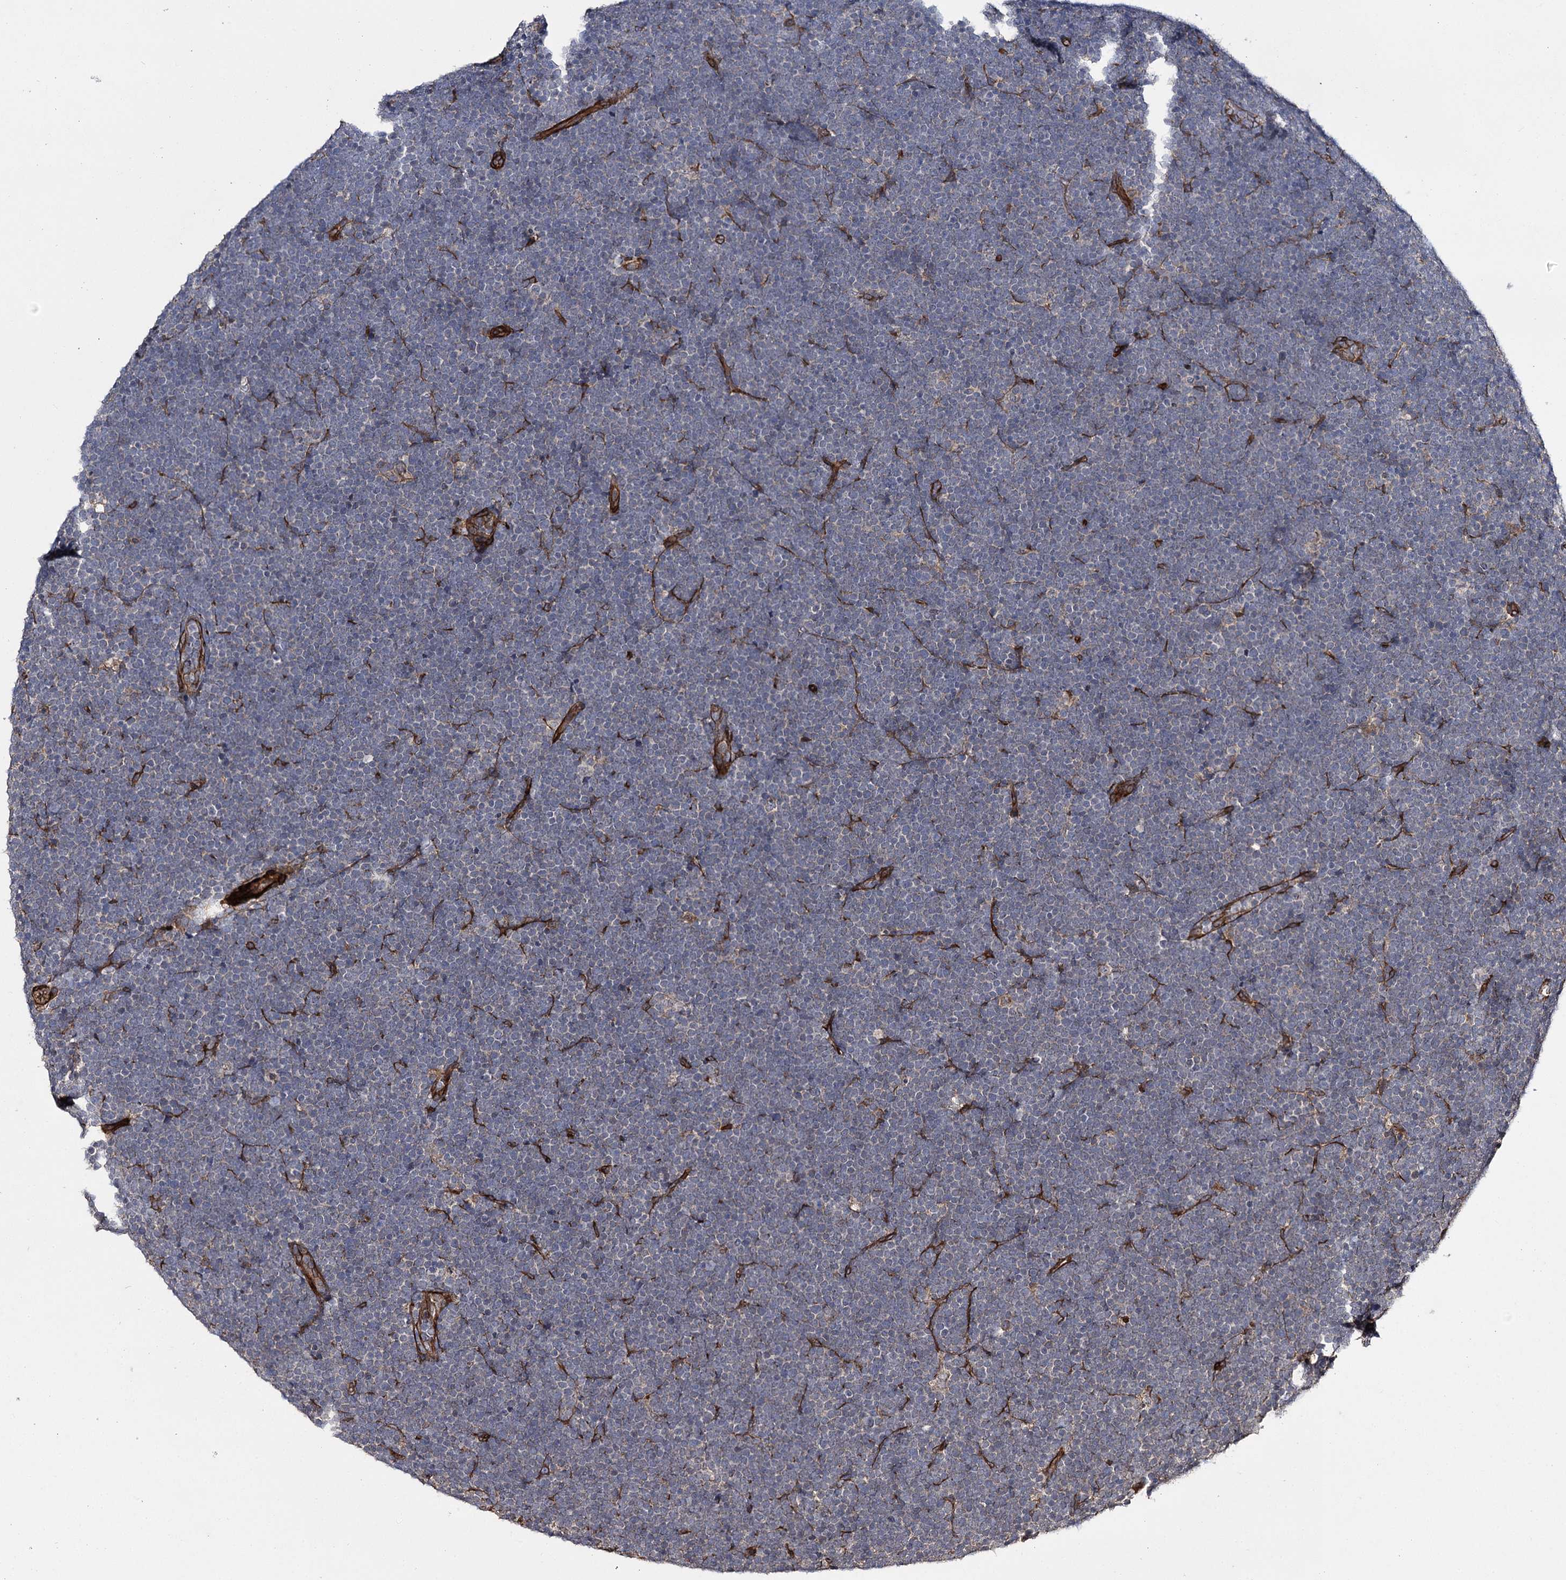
{"staining": {"intensity": "negative", "quantity": "none", "location": "none"}, "tissue": "lymphoma", "cell_type": "Tumor cells", "image_type": "cancer", "snomed": [{"axis": "morphology", "description": "Malignant lymphoma, non-Hodgkin's type, High grade"}, {"axis": "topography", "description": "Lymph node"}], "caption": "An immunohistochemistry (IHC) histopathology image of high-grade malignant lymphoma, non-Hodgkin's type is shown. There is no staining in tumor cells of high-grade malignant lymphoma, non-Hodgkin's type.", "gene": "MYO1C", "patient": {"sex": "male", "age": 13}}